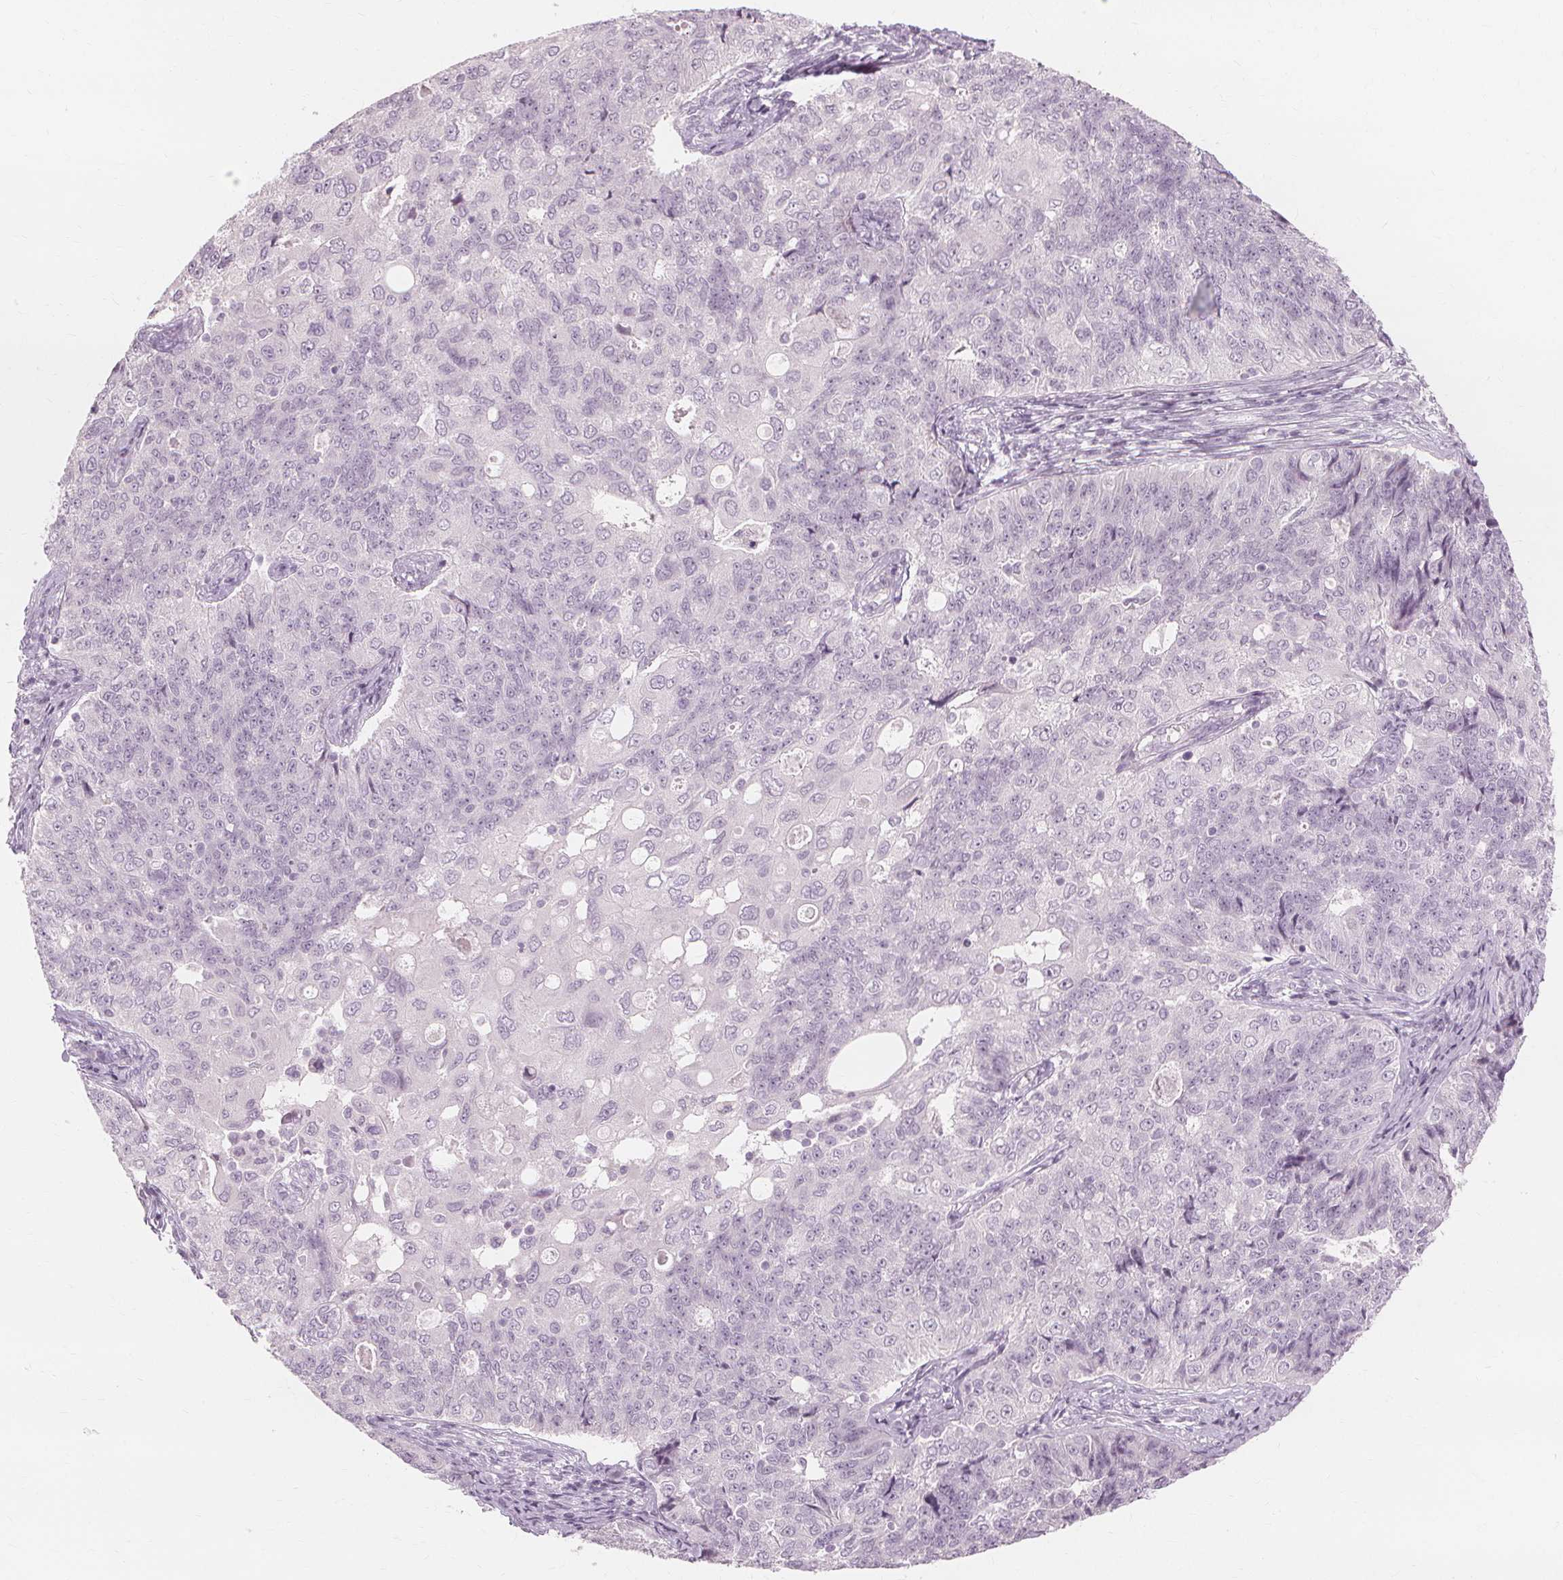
{"staining": {"intensity": "negative", "quantity": "none", "location": "none"}, "tissue": "endometrial cancer", "cell_type": "Tumor cells", "image_type": "cancer", "snomed": [{"axis": "morphology", "description": "Adenocarcinoma, NOS"}, {"axis": "topography", "description": "Endometrium"}], "caption": "High magnification brightfield microscopy of adenocarcinoma (endometrial) stained with DAB (brown) and counterstained with hematoxylin (blue): tumor cells show no significant positivity.", "gene": "MUC12", "patient": {"sex": "female", "age": 43}}